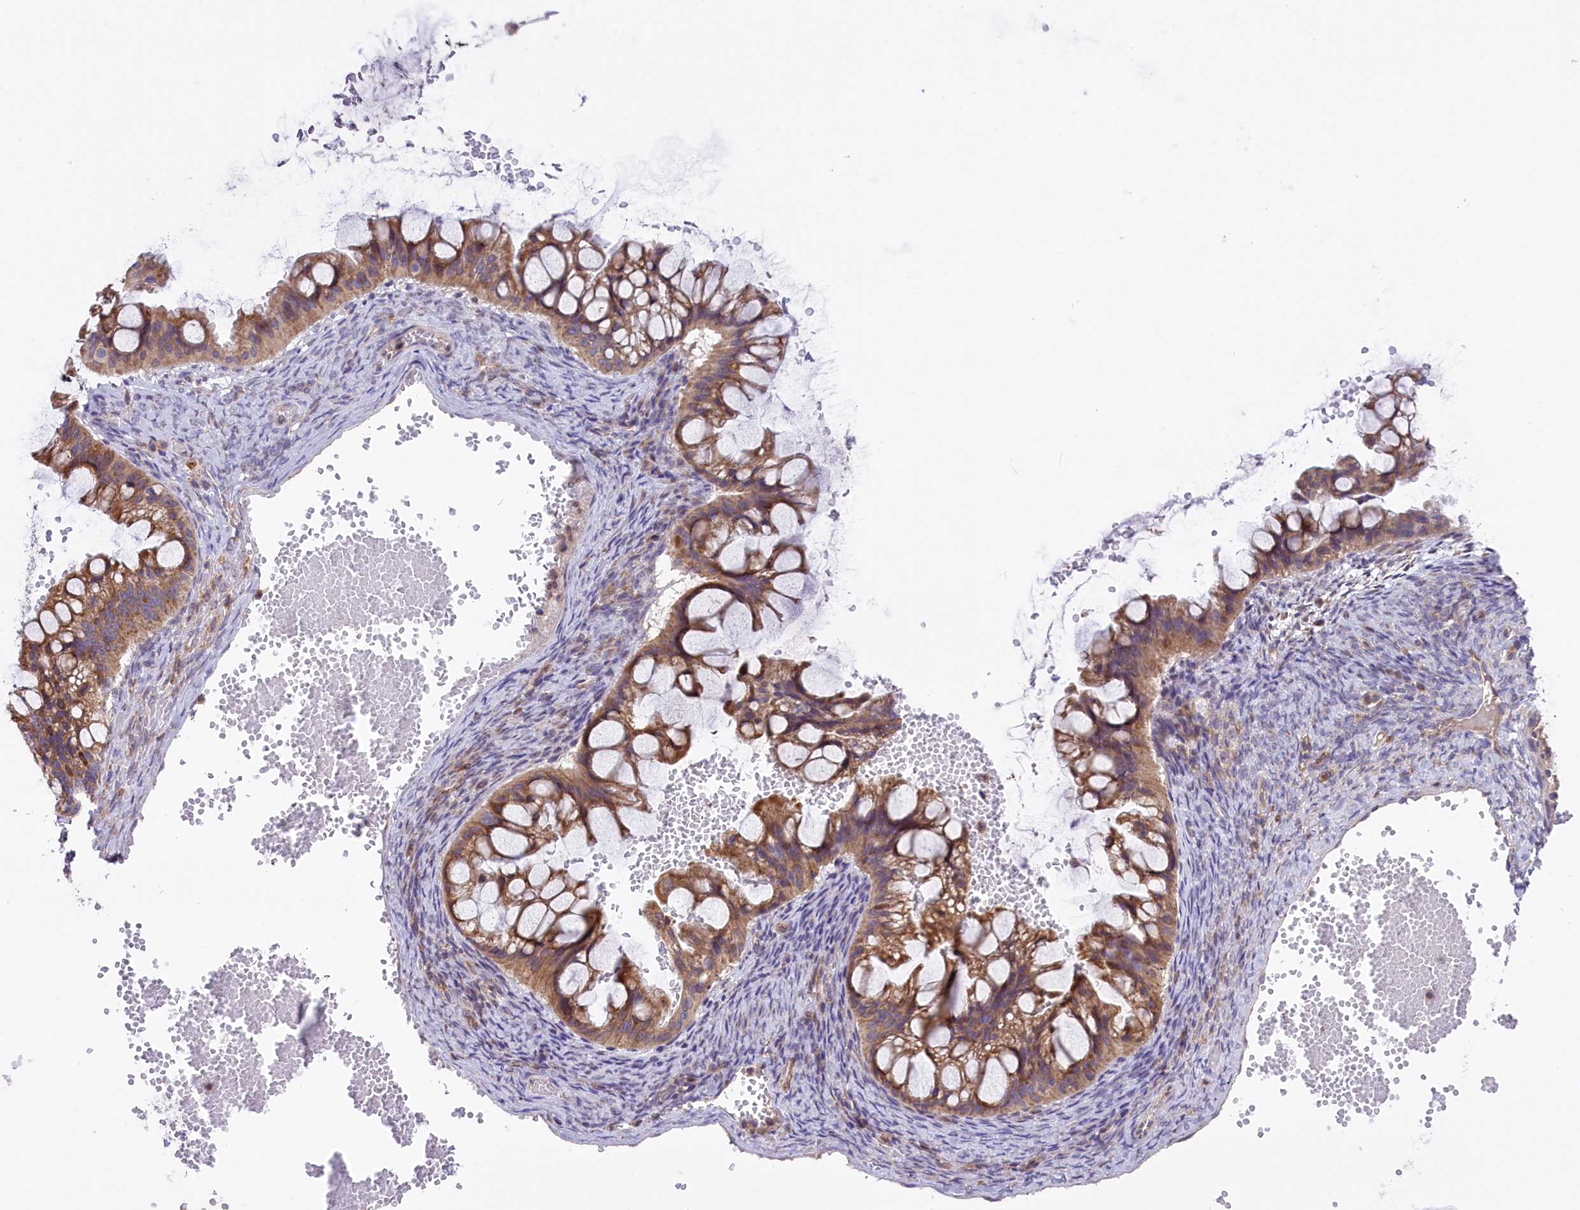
{"staining": {"intensity": "moderate", "quantity": ">75%", "location": "cytoplasmic/membranous"}, "tissue": "ovarian cancer", "cell_type": "Tumor cells", "image_type": "cancer", "snomed": [{"axis": "morphology", "description": "Cystadenocarcinoma, mucinous, NOS"}, {"axis": "topography", "description": "Ovary"}], "caption": "This is a micrograph of immunohistochemistry (IHC) staining of ovarian cancer (mucinous cystadenocarcinoma), which shows moderate staining in the cytoplasmic/membranous of tumor cells.", "gene": "DNAJB9", "patient": {"sex": "female", "age": 73}}